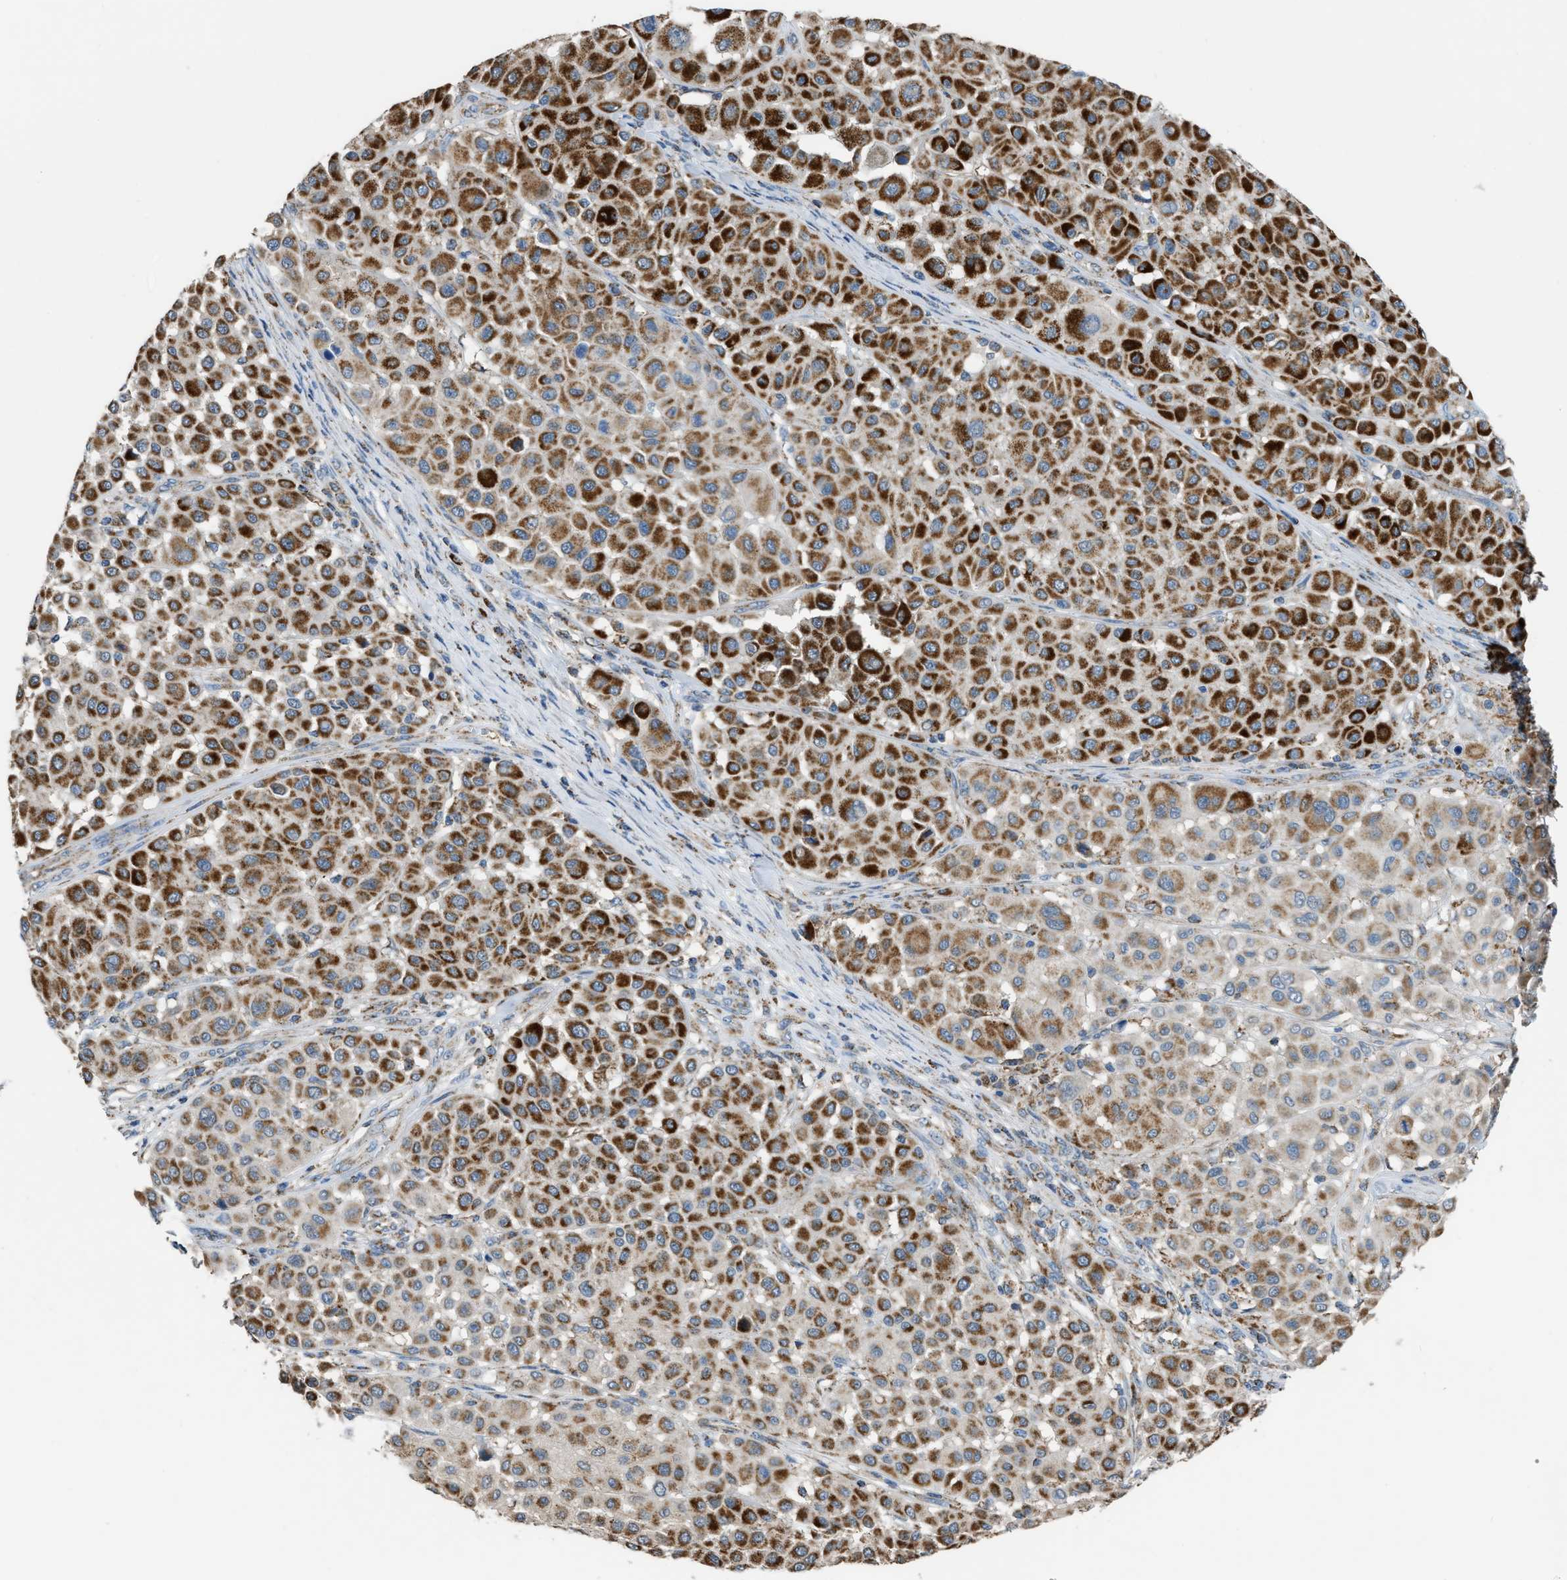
{"staining": {"intensity": "strong", "quantity": ">75%", "location": "cytoplasmic/membranous"}, "tissue": "melanoma", "cell_type": "Tumor cells", "image_type": "cancer", "snomed": [{"axis": "morphology", "description": "Malignant melanoma, Metastatic site"}, {"axis": "topography", "description": "Soft tissue"}], "caption": "DAB immunohistochemical staining of melanoma exhibits strong cytoplasmic/membranous protein expression in about >75% of tumor cells.", "gene": "ETFB", "patient": {"sex": "male", "age": 41}}